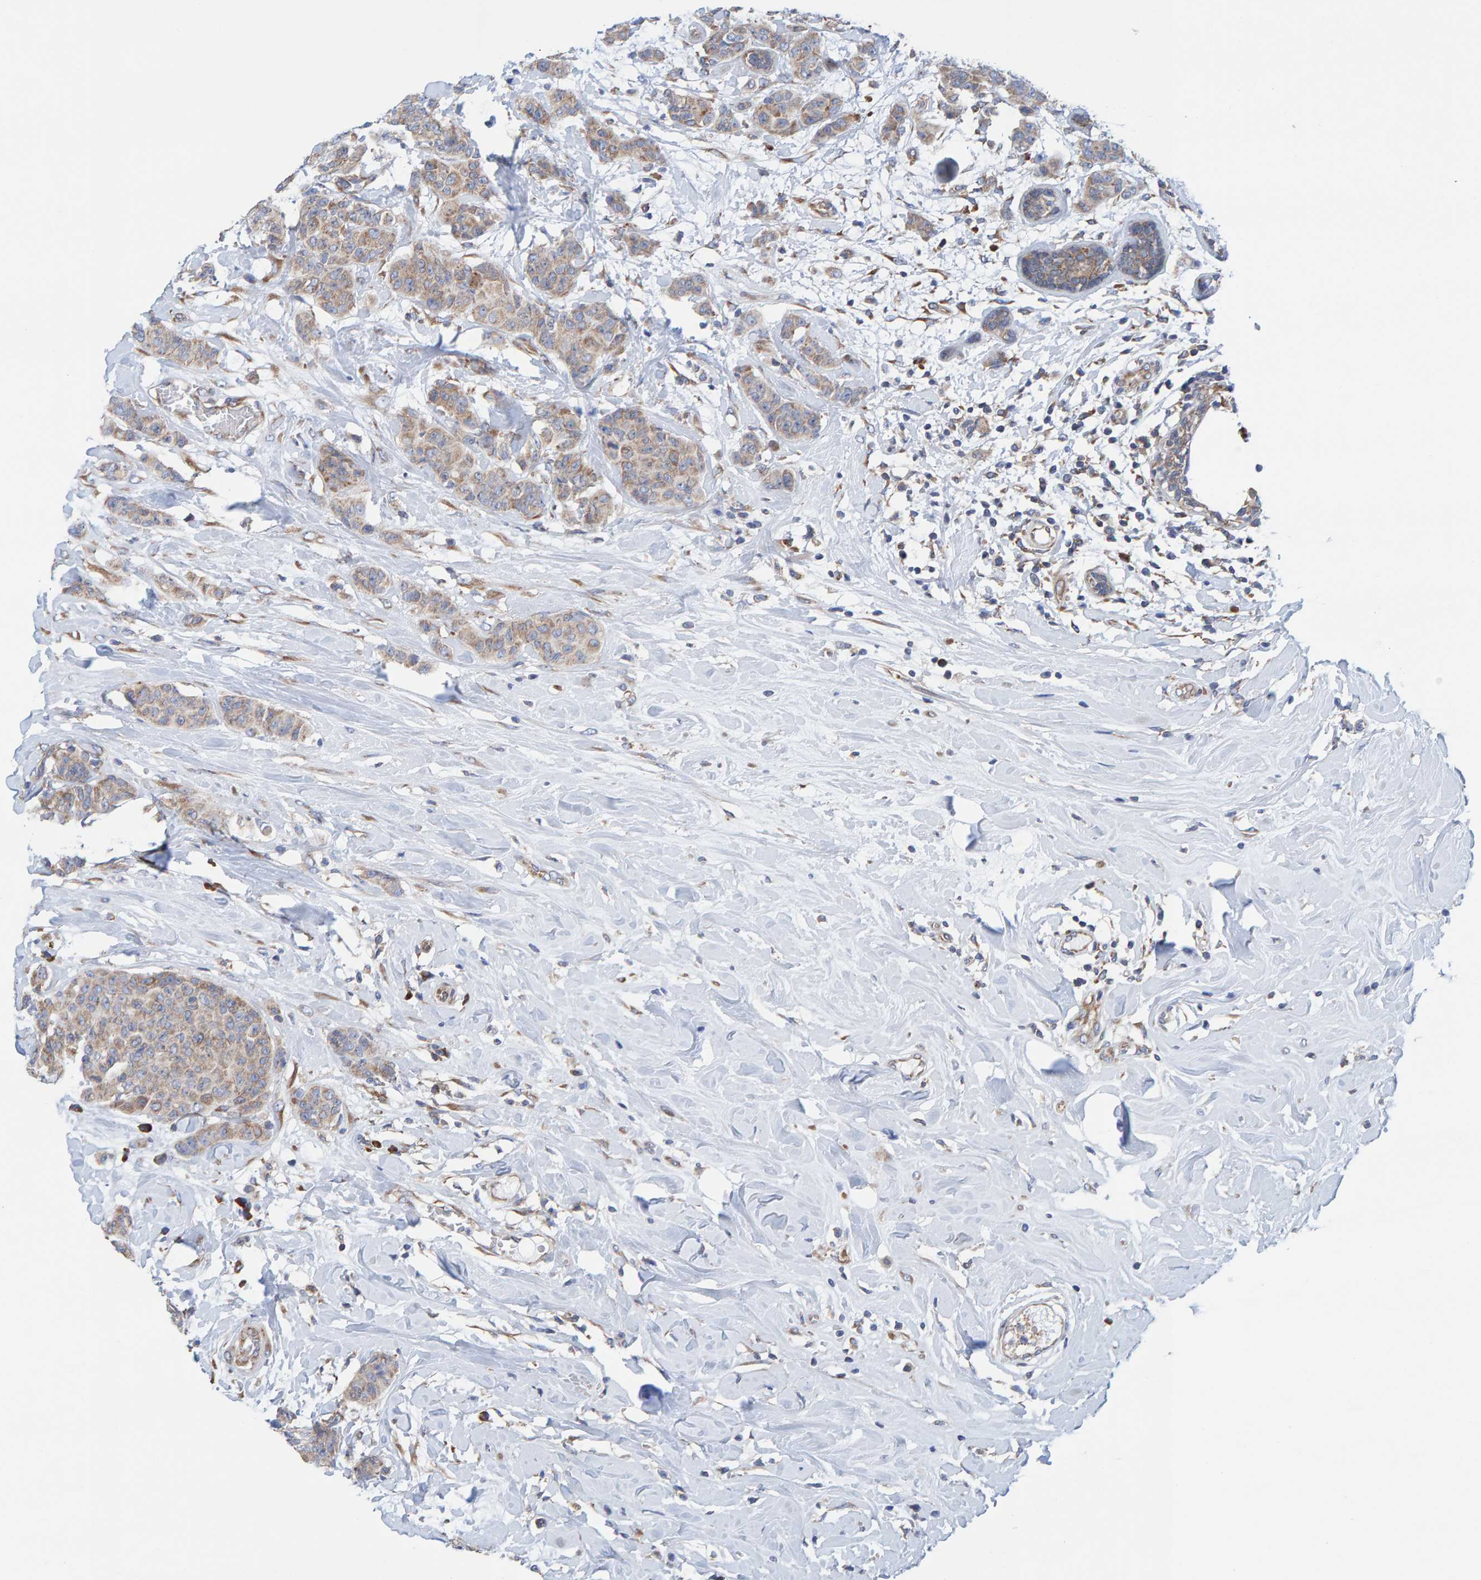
{"staining": {"intensity": "weak", "quantity": ">75%", "location": "cytoplasmic/membranous"}, "tissue": "breast cancer", "cell_type": "Tumor cells", "image_type": "cancer", "snomed": [{"axis": "morphology", "description": "Normal tissue, NOS"}, {"axis": "morphology", "description": "Duct carcinoma"}, {"axis": "topography", "description": "Breast"}], "caption": "Weak cytoplasmic/membranous staining for a protein is seen in approximately >75% of tumor cells of breast intraductal carcinoma using immunohistochemistry.", "gene": "CDK5RAP3", "patient": {"sex": "female", "age": 40}}